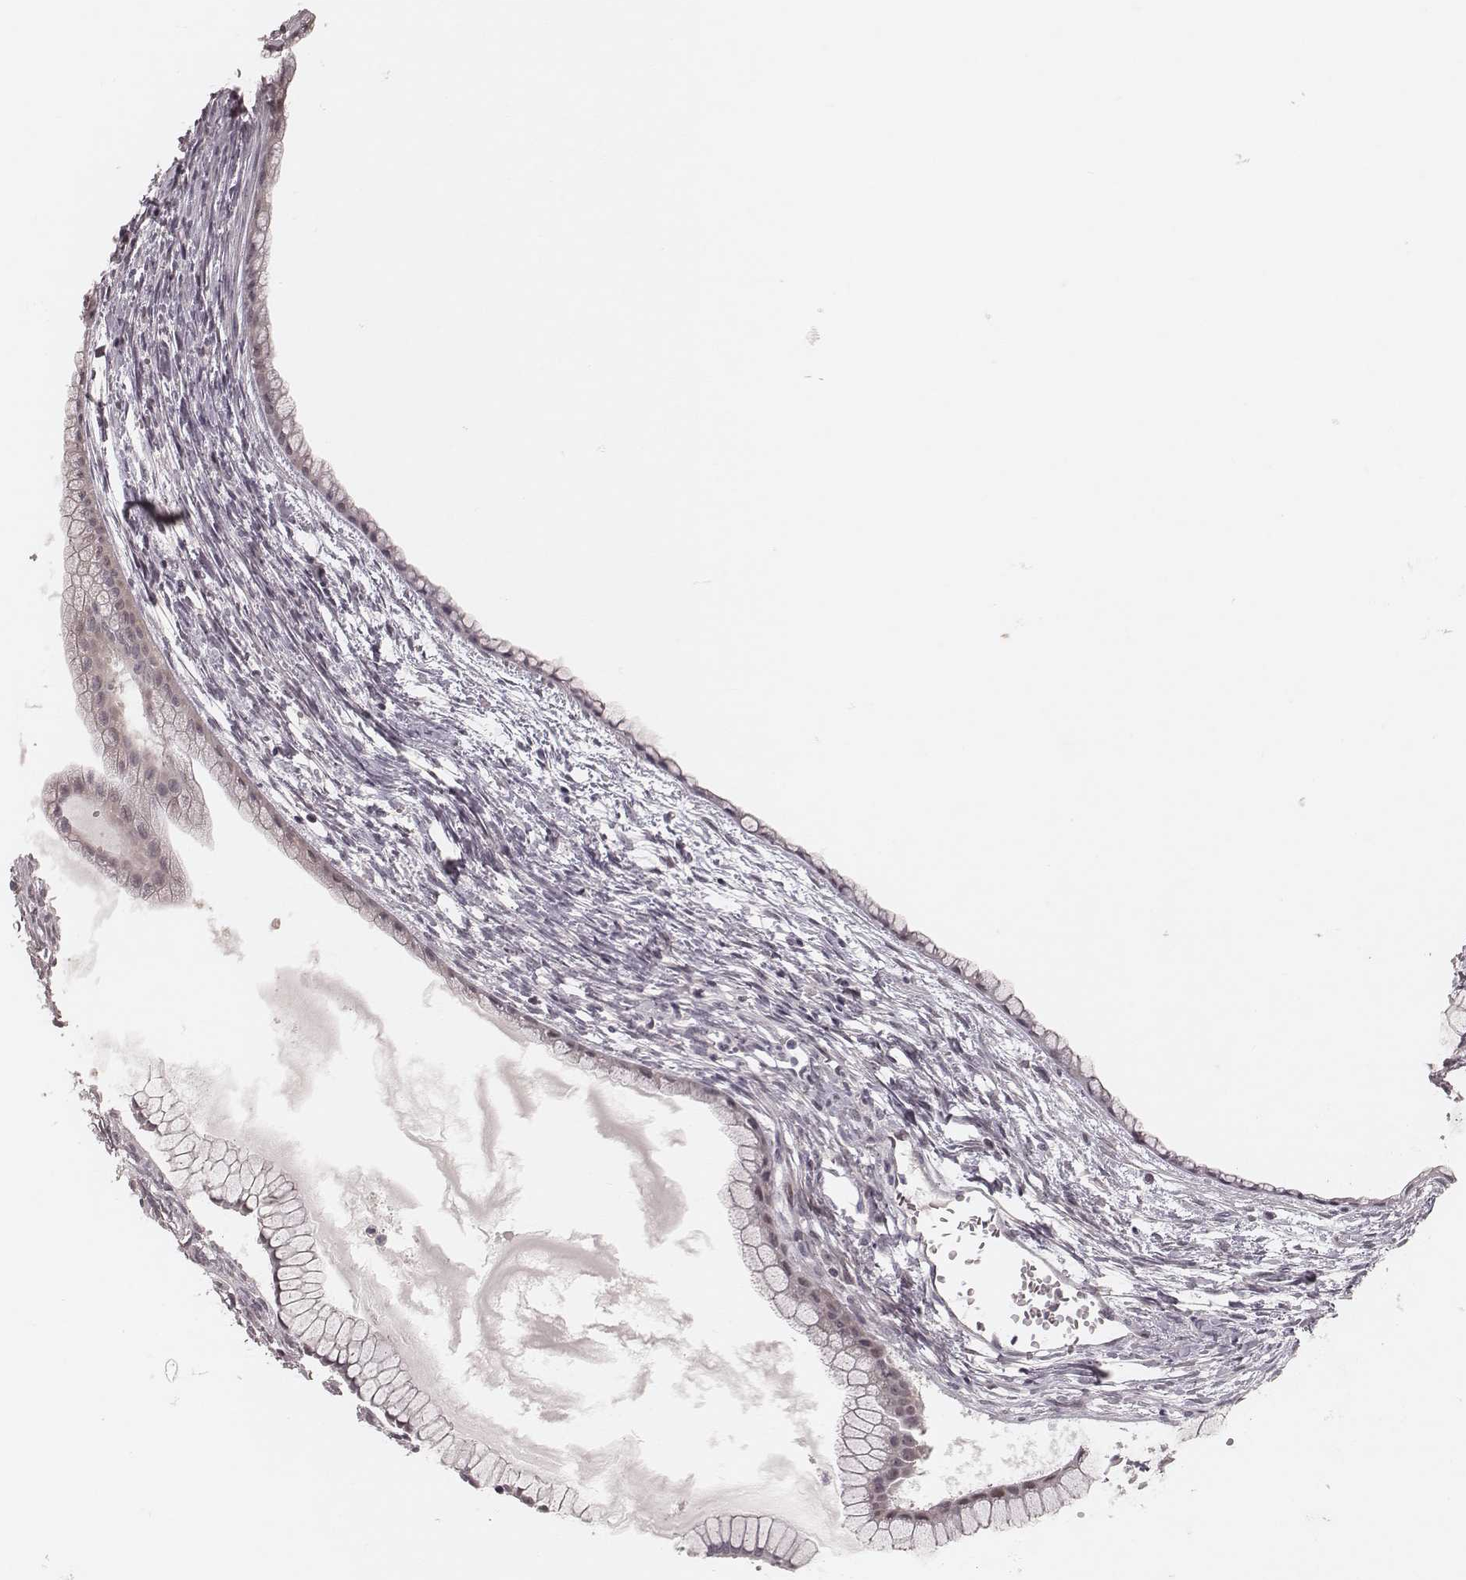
{"staining": {"intensity": "negative", "quantity": "none", "location": "none"}, "tissue": "ovarian cancer", "cell_type": "Tumor cells", "image_type": "cancer", "snomed": [{"axis": "morphology", "description": "Cystadenocarcinoma, mucinous, NOS"}, {"axis": "topography", "description": "Ovary"}], "caption": "The image reveals no staining of tumor cells in ovarian cancer.", "gene": "FAM13B", "patient": {"sex": "female", "age": 41}}